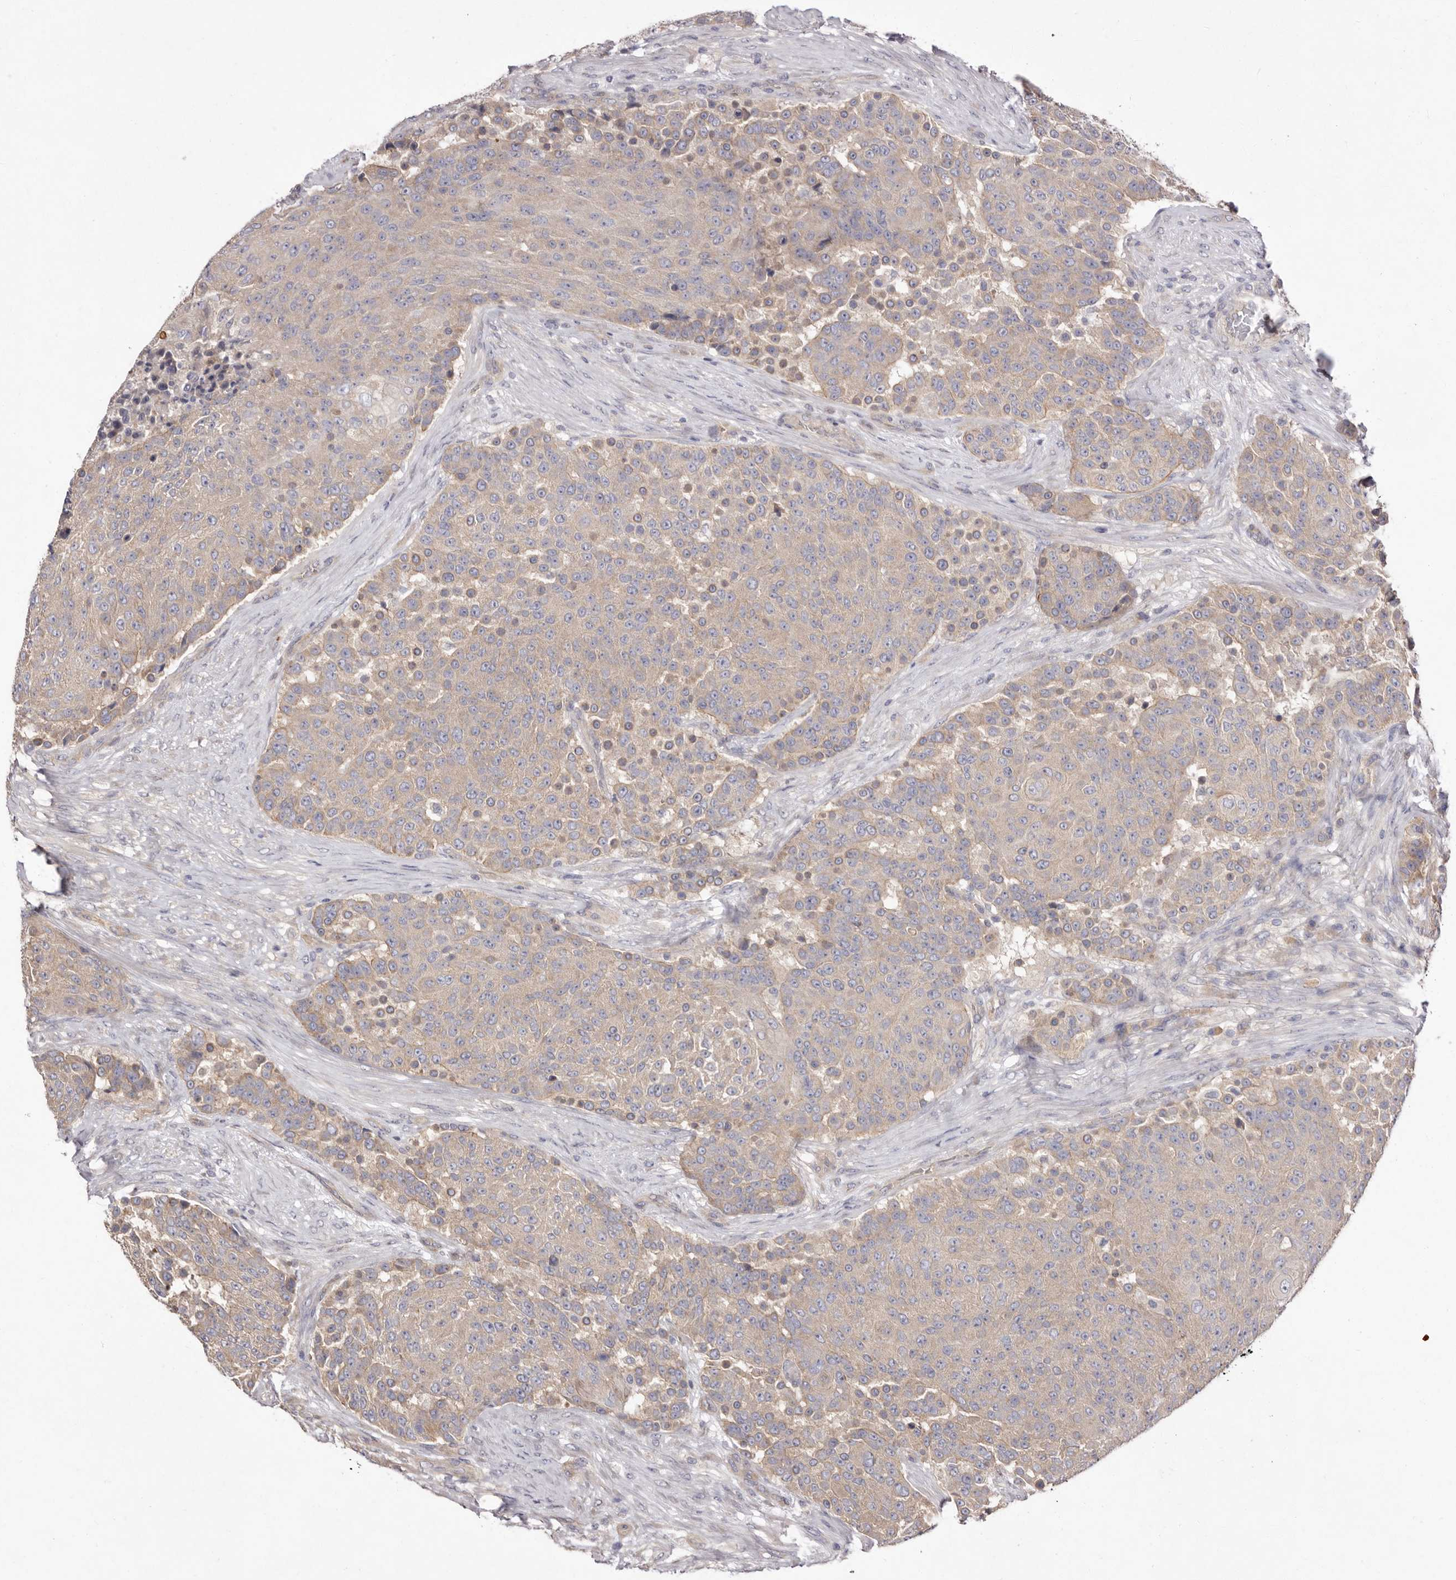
{"staining": {"intensity": "weak", "quantity": "<25%", "location": "cytoplasmic/membranous"}, "tissue": "urothelial cancer", "cell_type": "Tumor cells", "image_type": "cancer", "snomed": [{"axis": "morphology", "description": "Urothelial carcinoma, High grade"}, {"axis": "topography", "description": "Urinary bladder"}], "caption": "A high-resolution micrograph shows immunohistochemistry staining of high-grade urothelial carcinoma, which displays no significant positivity in tumor cells. The staining was performed using DAB (3,3'-diaminobenzidine) to visualize the protein expression in brown, while the nuclei were stained in blue with hematoxylin (Magnification: 20x).", "gene": "FAM167B", "patient": {"sex": "female", "age": 63}}